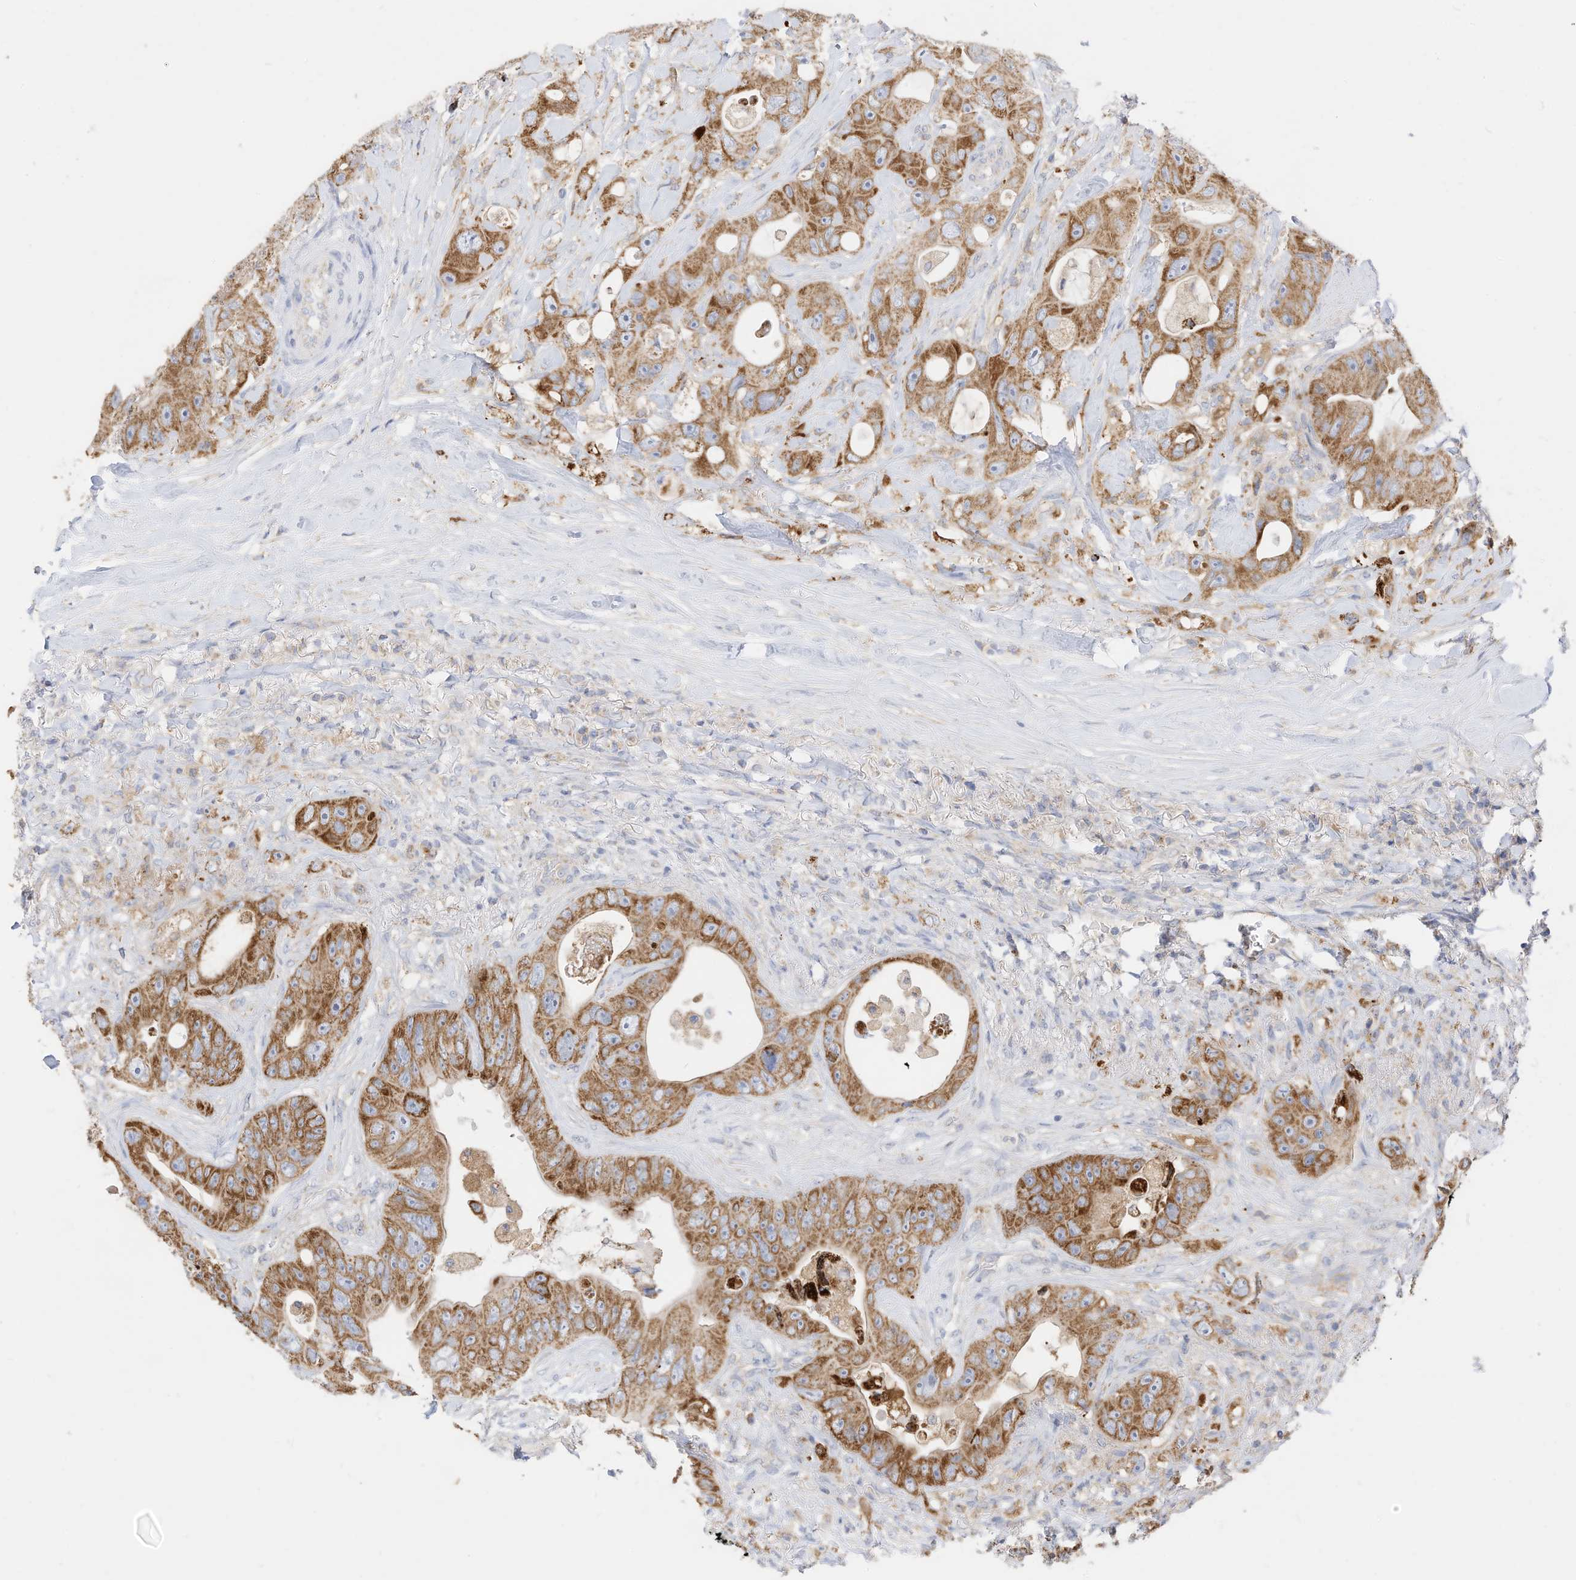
{"staining": {"intensity": "moderate", "quantity": ">75%", "location": "cytoplasmic/membranous"}, "tissue": "colorectal cancer", "cell_type": "Tumor cells", "image_type": "cancer", "snomed": [{"axis": "morphology", "description": "Adenocarcinoma, NOS"}, {"axis": "topography", "description": "Colon"}], "caption": "Brown immunohistochemical staining in adenocarcinoma (colorectal) shows moderate cytoplasmic/membranous staining in approximately >75% of tumor cells.", "gene": "RHOH", "patient": {"sex": "female", "age": 46}}